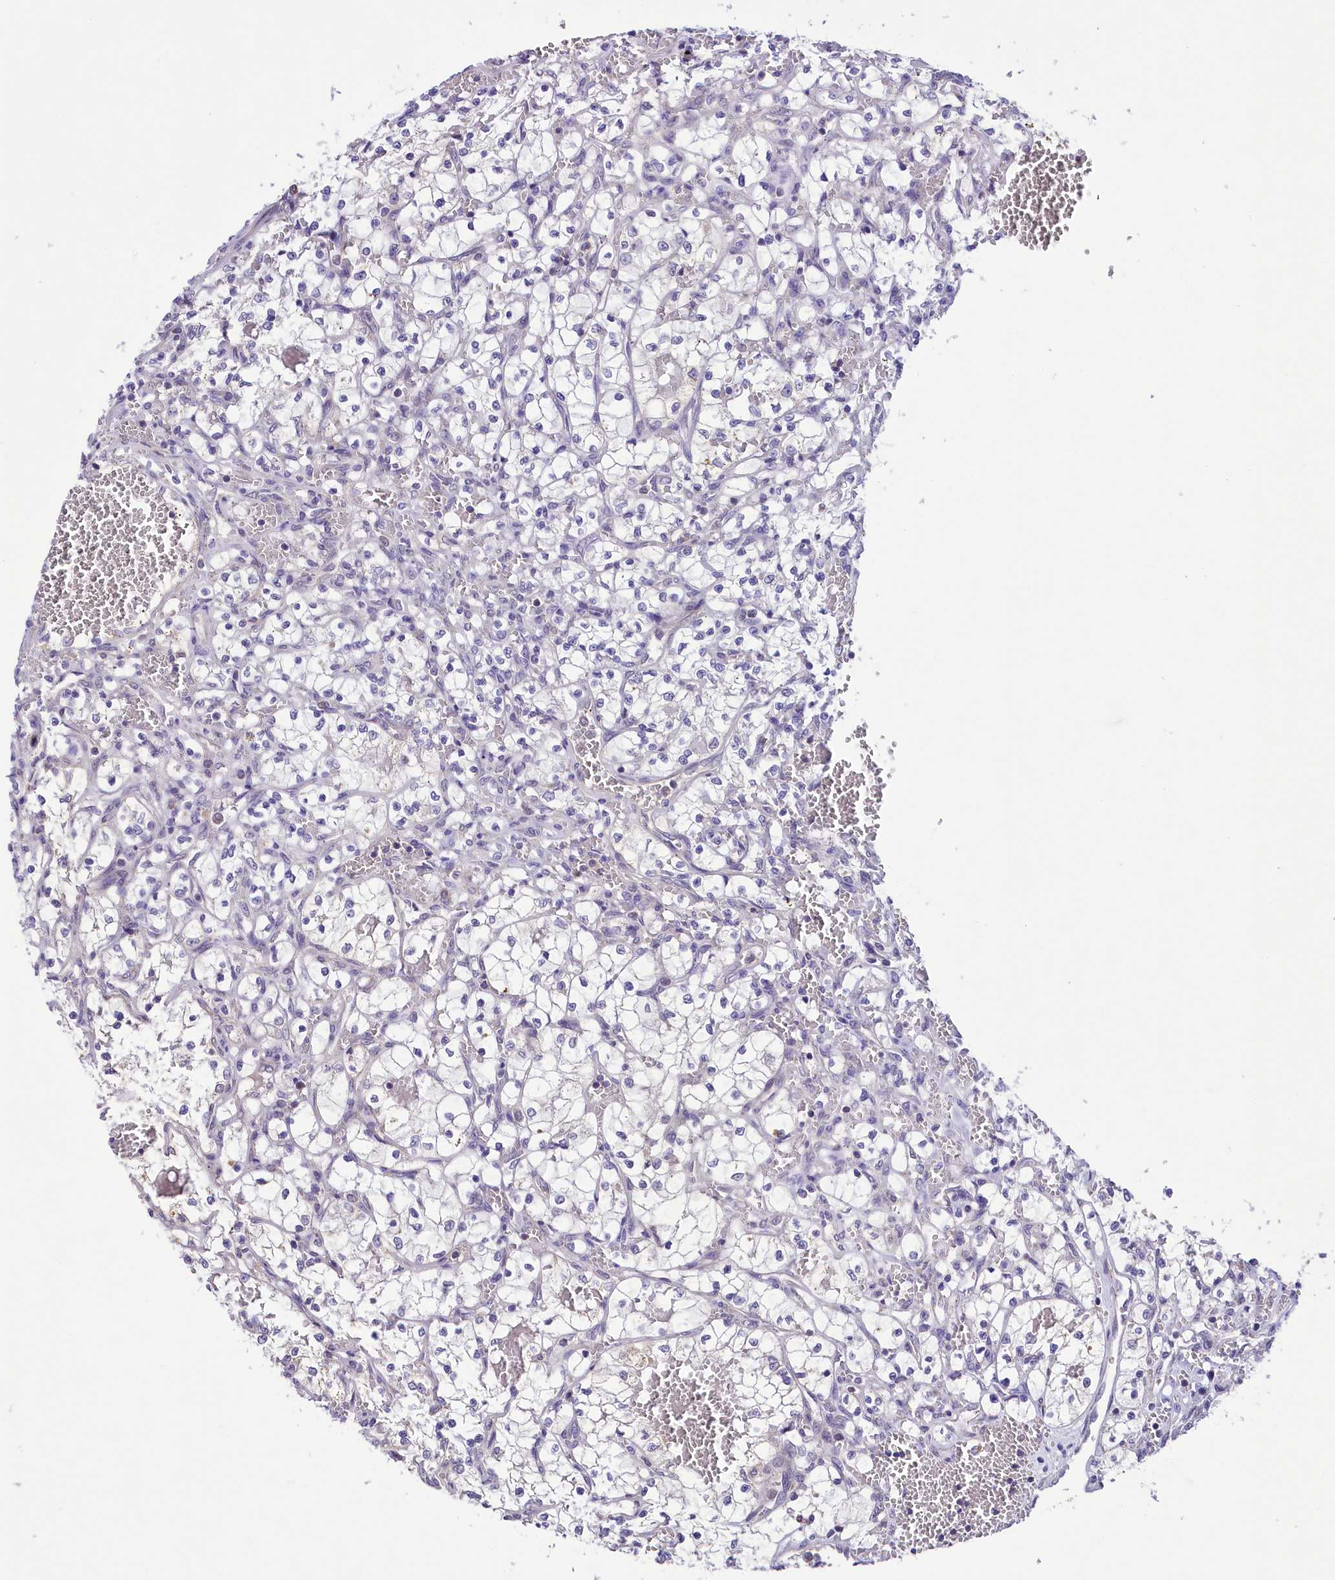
{"staining": {"intensity": "negative", "quantity": "none", "location": "none"}, "tissue": "renal cancer", "cell_type": "Tumor cells", "image_type": "cancer", "snomed": [{"axis": "morphology", "description": "Adenocarcinoma, NOS"}, {"axis": "topography", "description": "Kidney"}], "caption": "Human adenocarcinoma (renal) stained for a protein using immunohistochemistry reveals no positivity in tumor cells.", "gene": "PAF1", "patient": {"sex": "female", "age": 69}}